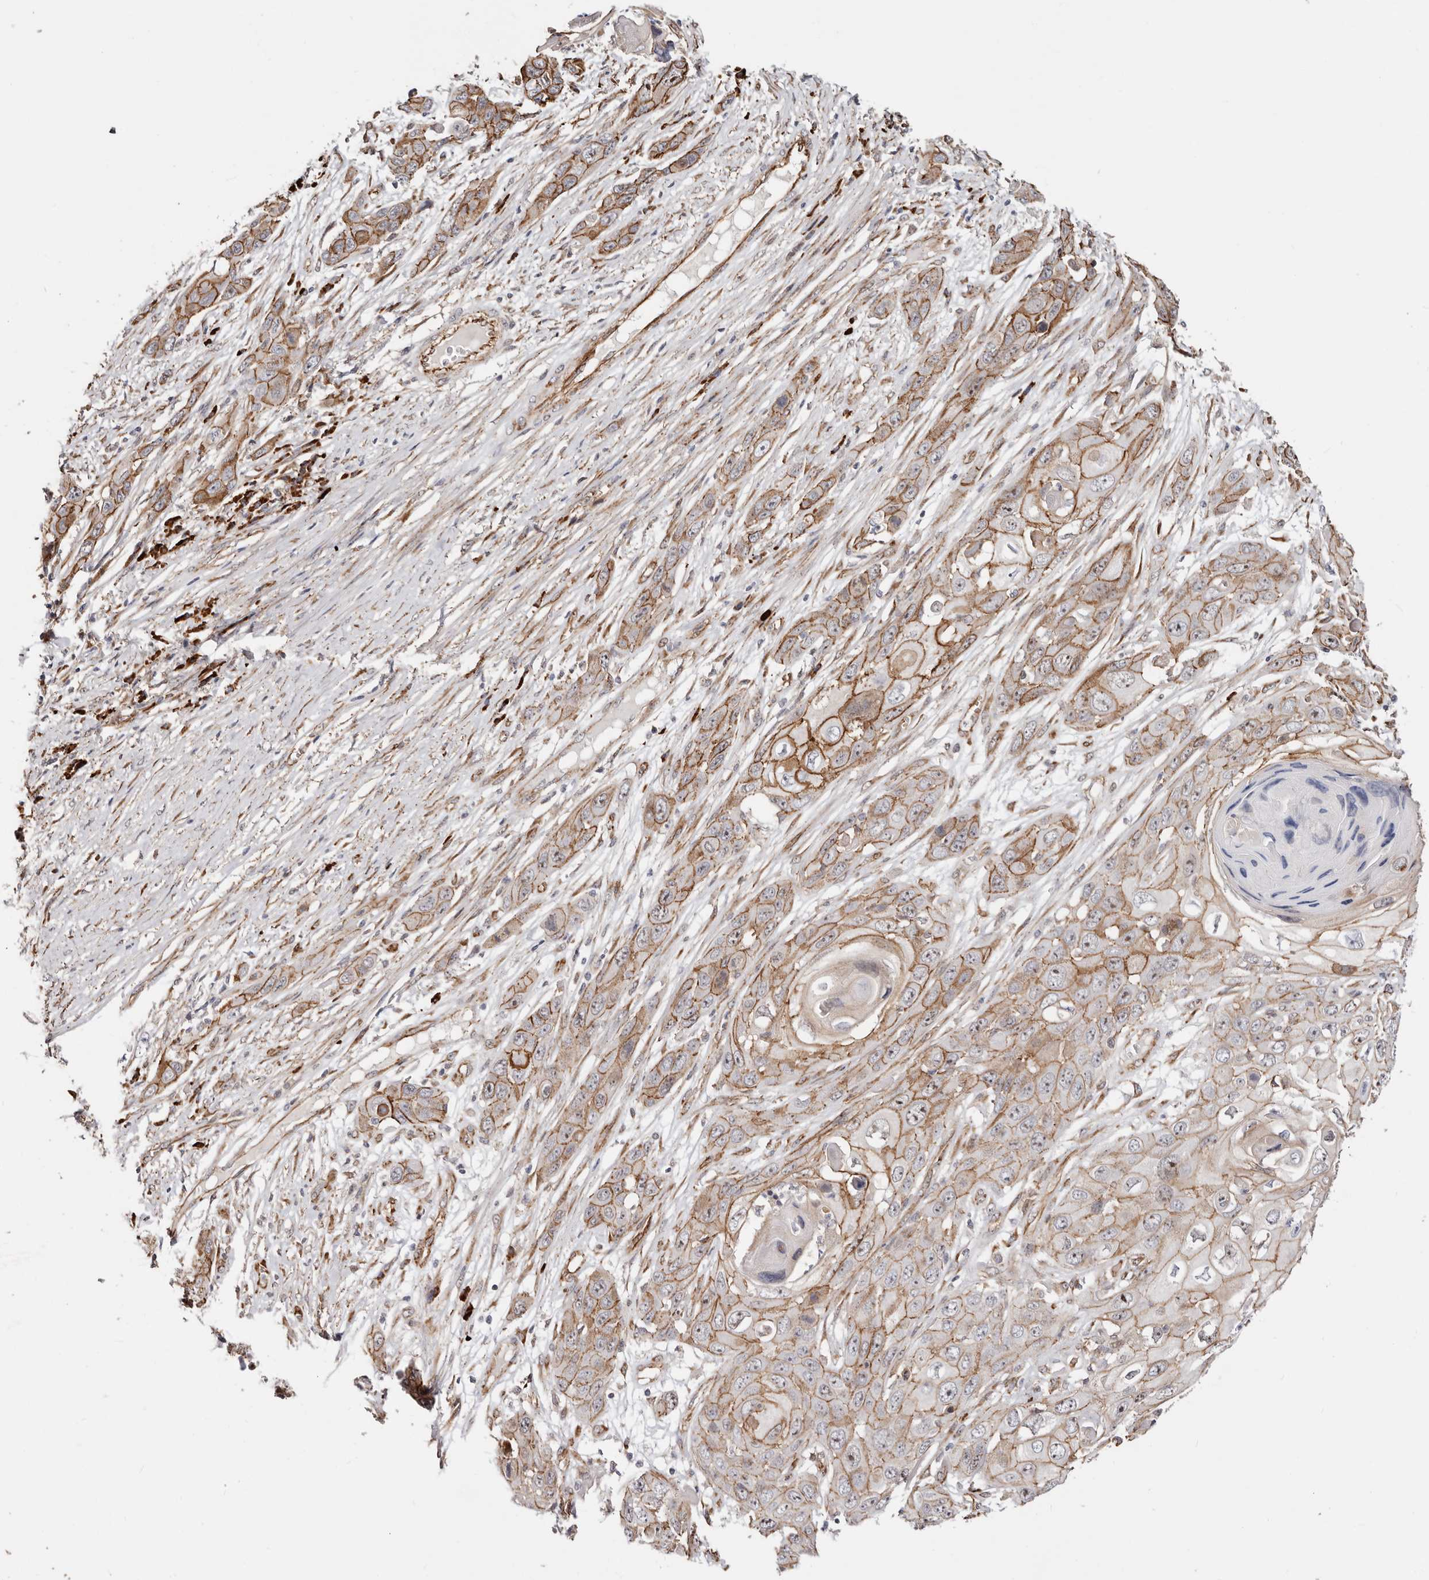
{"staining": {"intensity": "strong", "quantity": ">75%", "location": "cytoplasmic/membranous"}, "tissue": "skin cancer", "cell_type": "Tumor cells", "image_type": "cancer", "snomed": [{"axis": "morphology", "description": "Squamous cell carcinoma, NOS"}, {"axis": "topography", "description": "Skin"}], "caption": "DAB (3,3'-diaminobenzidine) immunohistochemical staining of human skin cancer exhibits strong cytoplasmic/membranous protein positivity in approximately >75% of tumor cells.", "gene": "CTNNB1", "patient": {"sex": "male", "age": 55}}